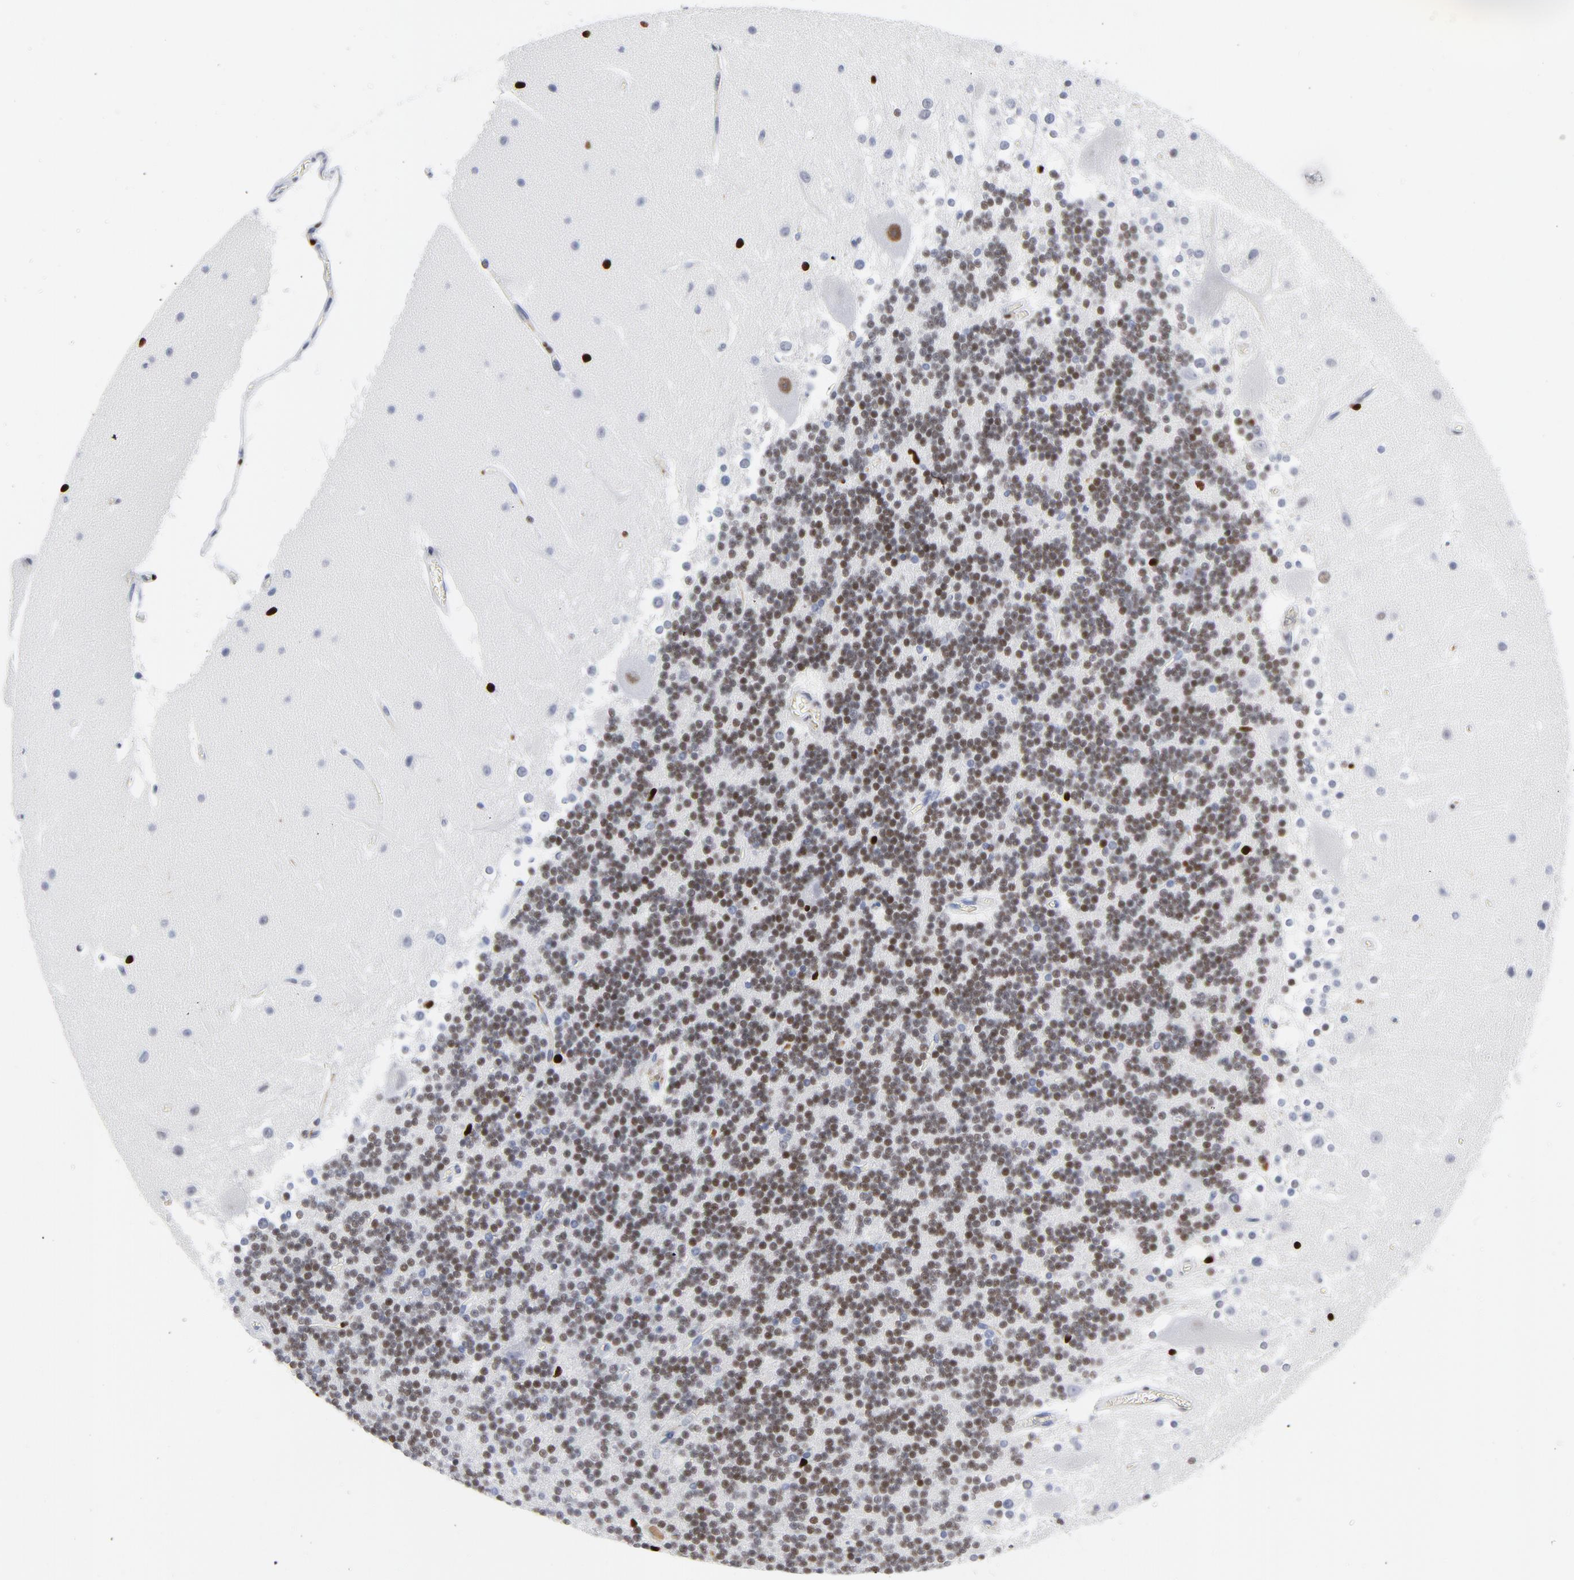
{"staining": {"intensity": "weak", "quantity": ">75%", "location": "nuclear"}, "tissue": "cerebellum", "cell_type": "Cells in granular layer", "image_type": "normal", "snomed": [{"axis": "morphology", "description": "Normal tissue, NOS"}, {"axis": "topography", "description": "Cerebellum"}], "caption": "Protein staining demonstrates weak nuclear positivity in approximately >75% of cells in granular layer in unremarkable cerebellum.", "gene": "SMARCC2", "patient": {"sex": "female", "age": 19}}